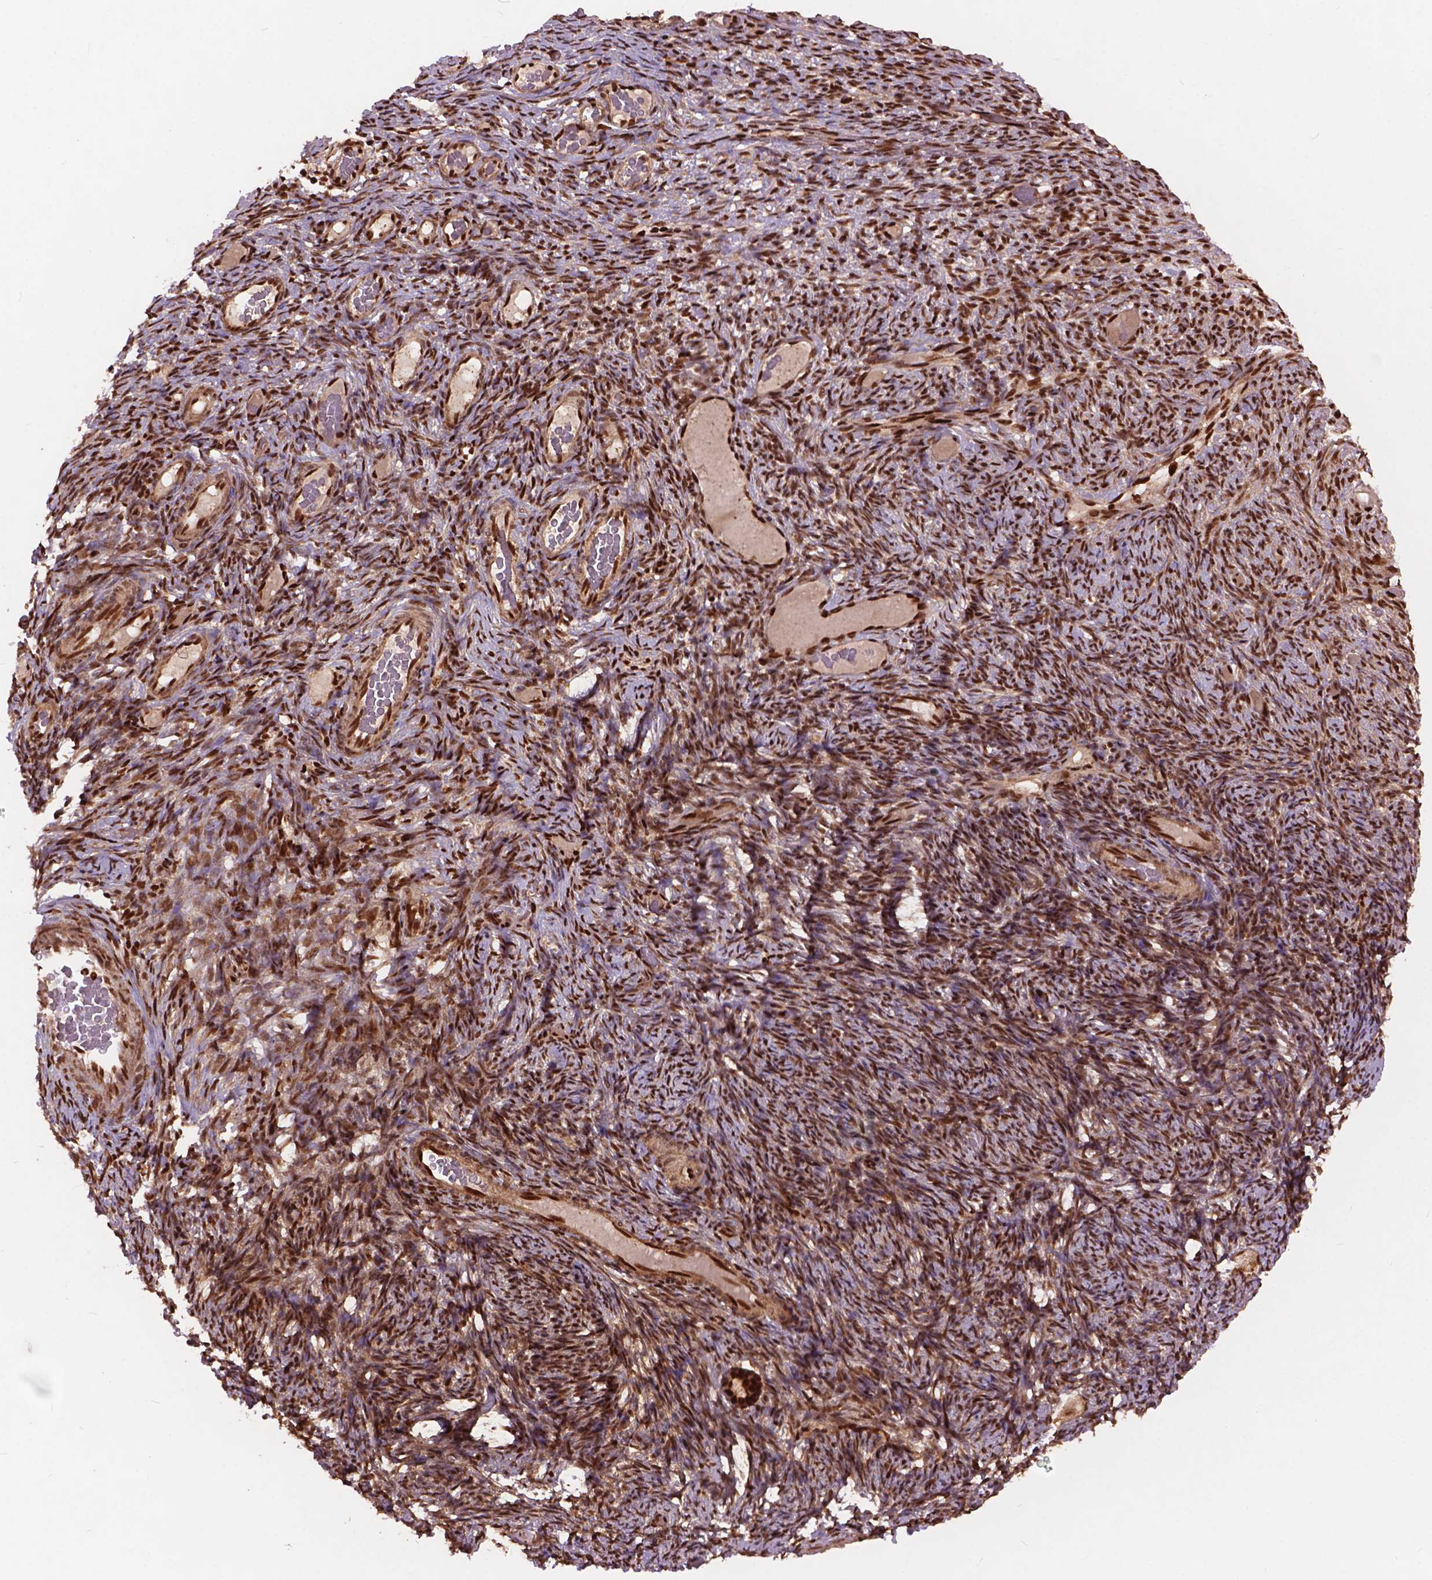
{"staining": {"intensity": "strong", "quantity": ">75%", "location": "nuclear"}, "tissue": "ovary", "cell_type": "Follicle cells", "image_type": "normal", "snomed": [{"axis": "morphology", "description": "Normal tissue, NOS"}, {"axis": "topography", "description": "Ovary"}], "caption": "Protein expression analysis of unremarkable human ovary reveals strong nuclear staining in approximately >75% of follicle cells. The staining was performed using DAB (3,3'-diaminobenzidine) to visualize the protein expression in brown, while the nuclei were stained in blue with hematoxylin (Magnification: 20x).", "gene": "ANP32A", "patient": {"sex": "female", "age": 34}}